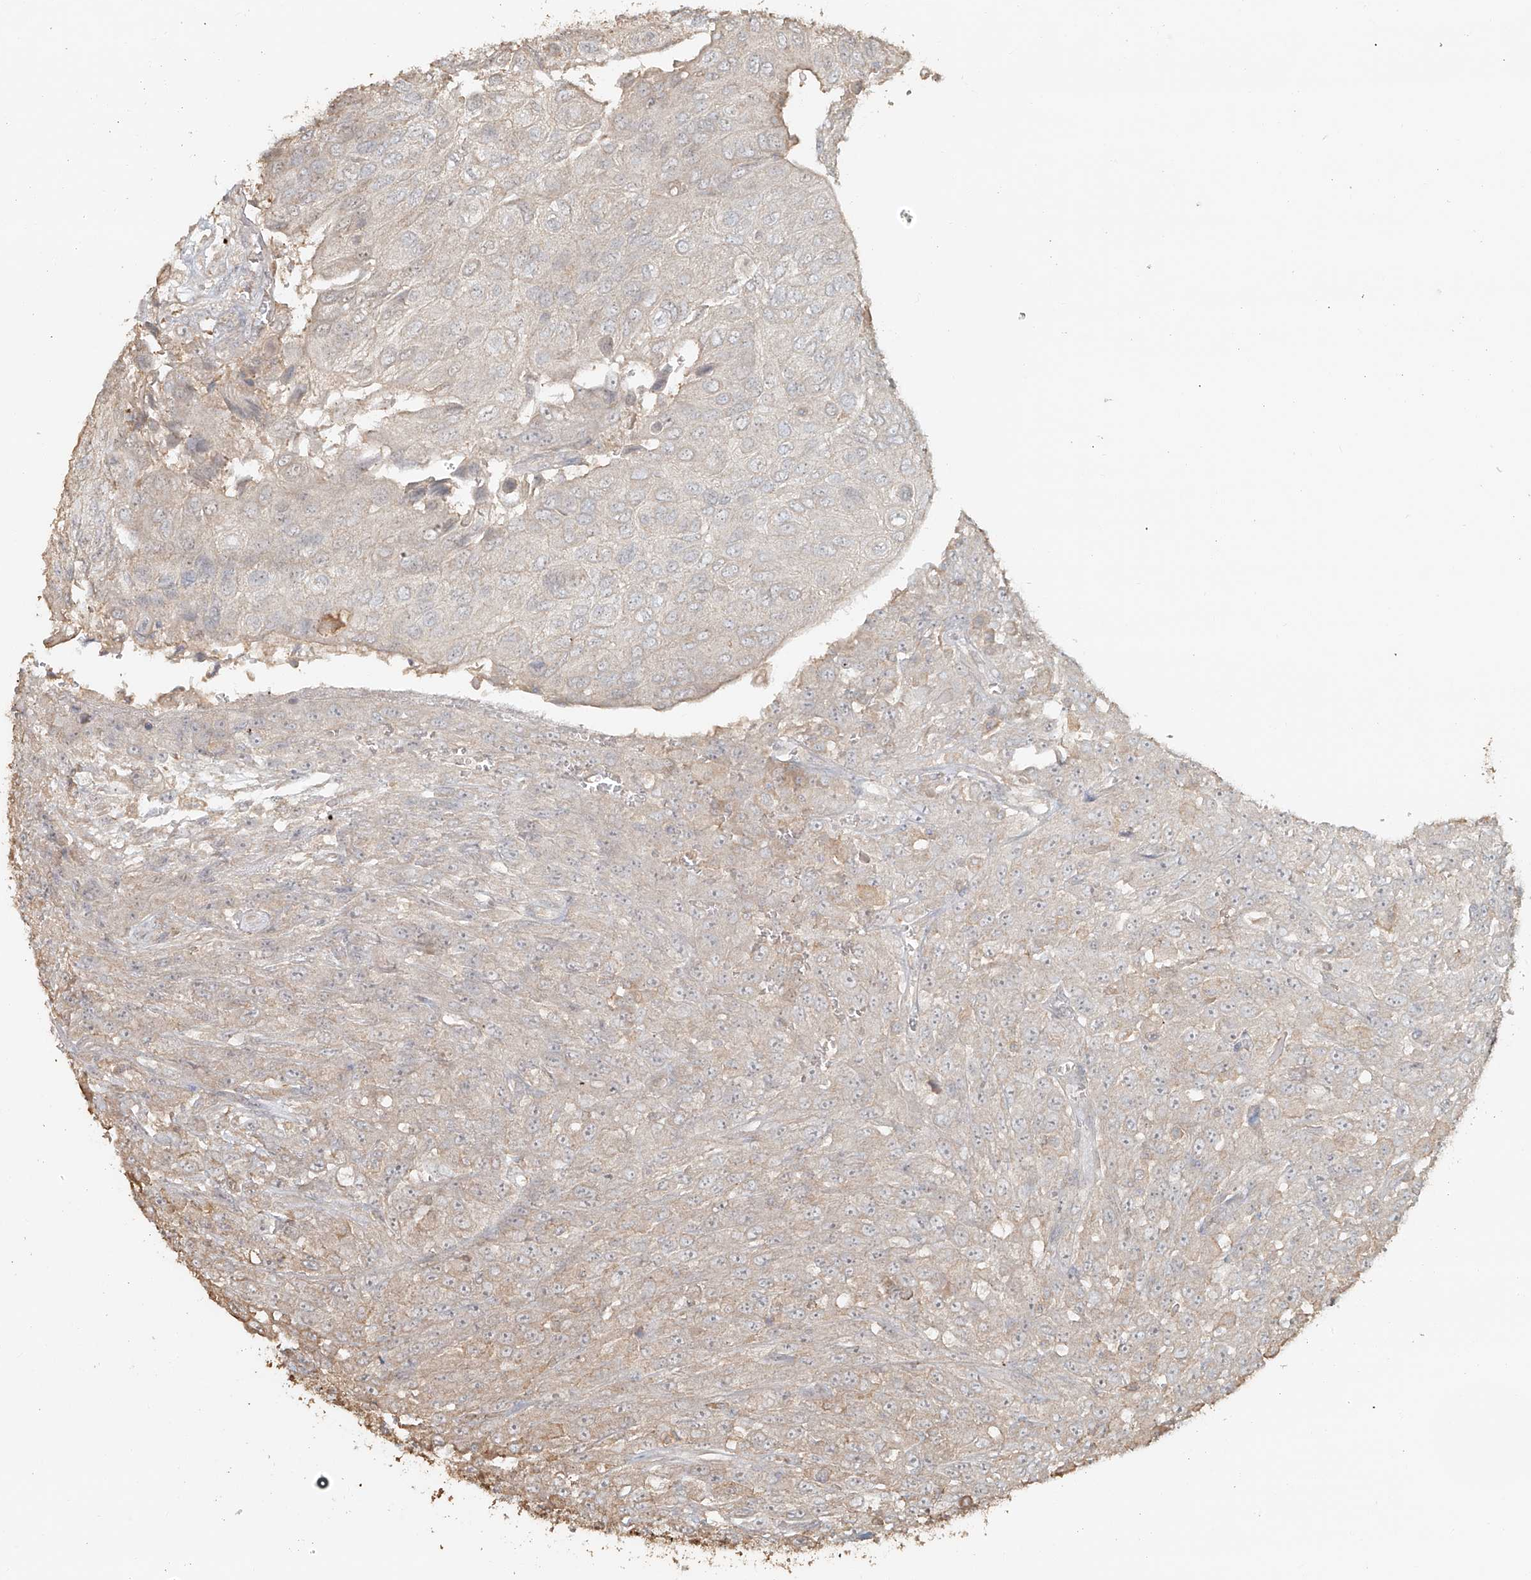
{"staining": {"intensity": "negative", "quantity": "none", "location": "none"}, "tissue": "urothelial cancer", "cell_type": "Tumor cells", "image_type": "cancer", "snomed": [{"axis": "morphology", "description": "Urothelial carcinoma, High grade"}, {"axis": "topography", "description": "Urinary bladder"}], "caption": "Protein analysis of urothelial cancer demonstrates no significant expression in tumor cells.", "gene": "NPHS1", "patient": {"sex": "male", "age": 66}}